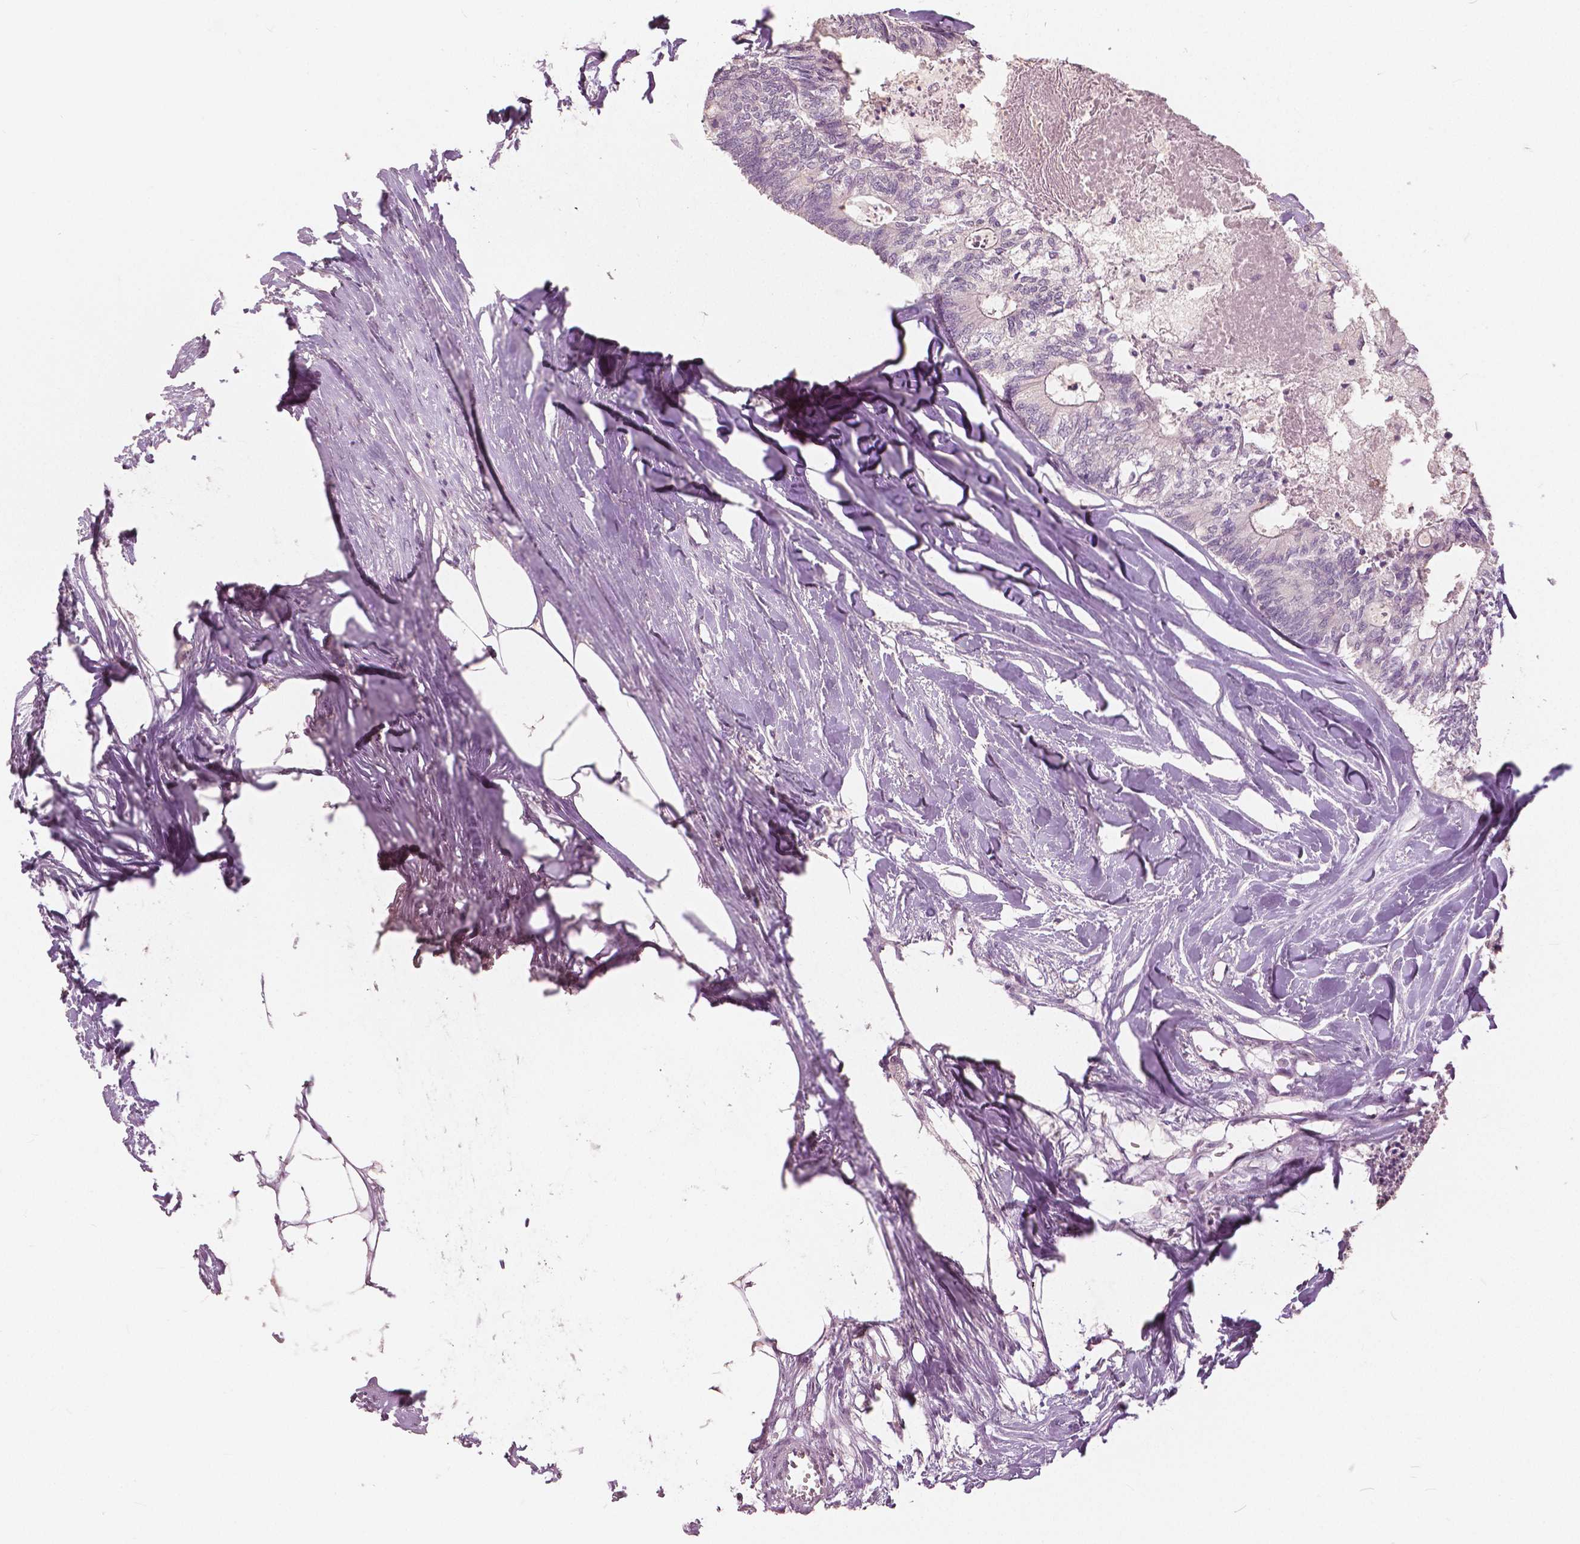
{"staining": {"intensity": "negative", "quantity": "none", "location": "none"}, "tissue": "colorectal cancer", "cell_type": "Tumor cells", "image_type": "cancer", "snomed": [{"axis": "morphology", "description": "Adenocarcinoma, NOS"}, {"axis": "topography", "description": "Colon"}, {"axis": "topography", "description": "Rectum"}], "caption": "Tumor cells show no significant positivity in colorectal adenocarcinoma. (DAB (3,3'-diaminobenzidine) immunohistochemistry (IHC) visualized using brightfield microscopy, high magnification).", "gene": "NANOG", "patient": {"sex": "male", "age": 57}}